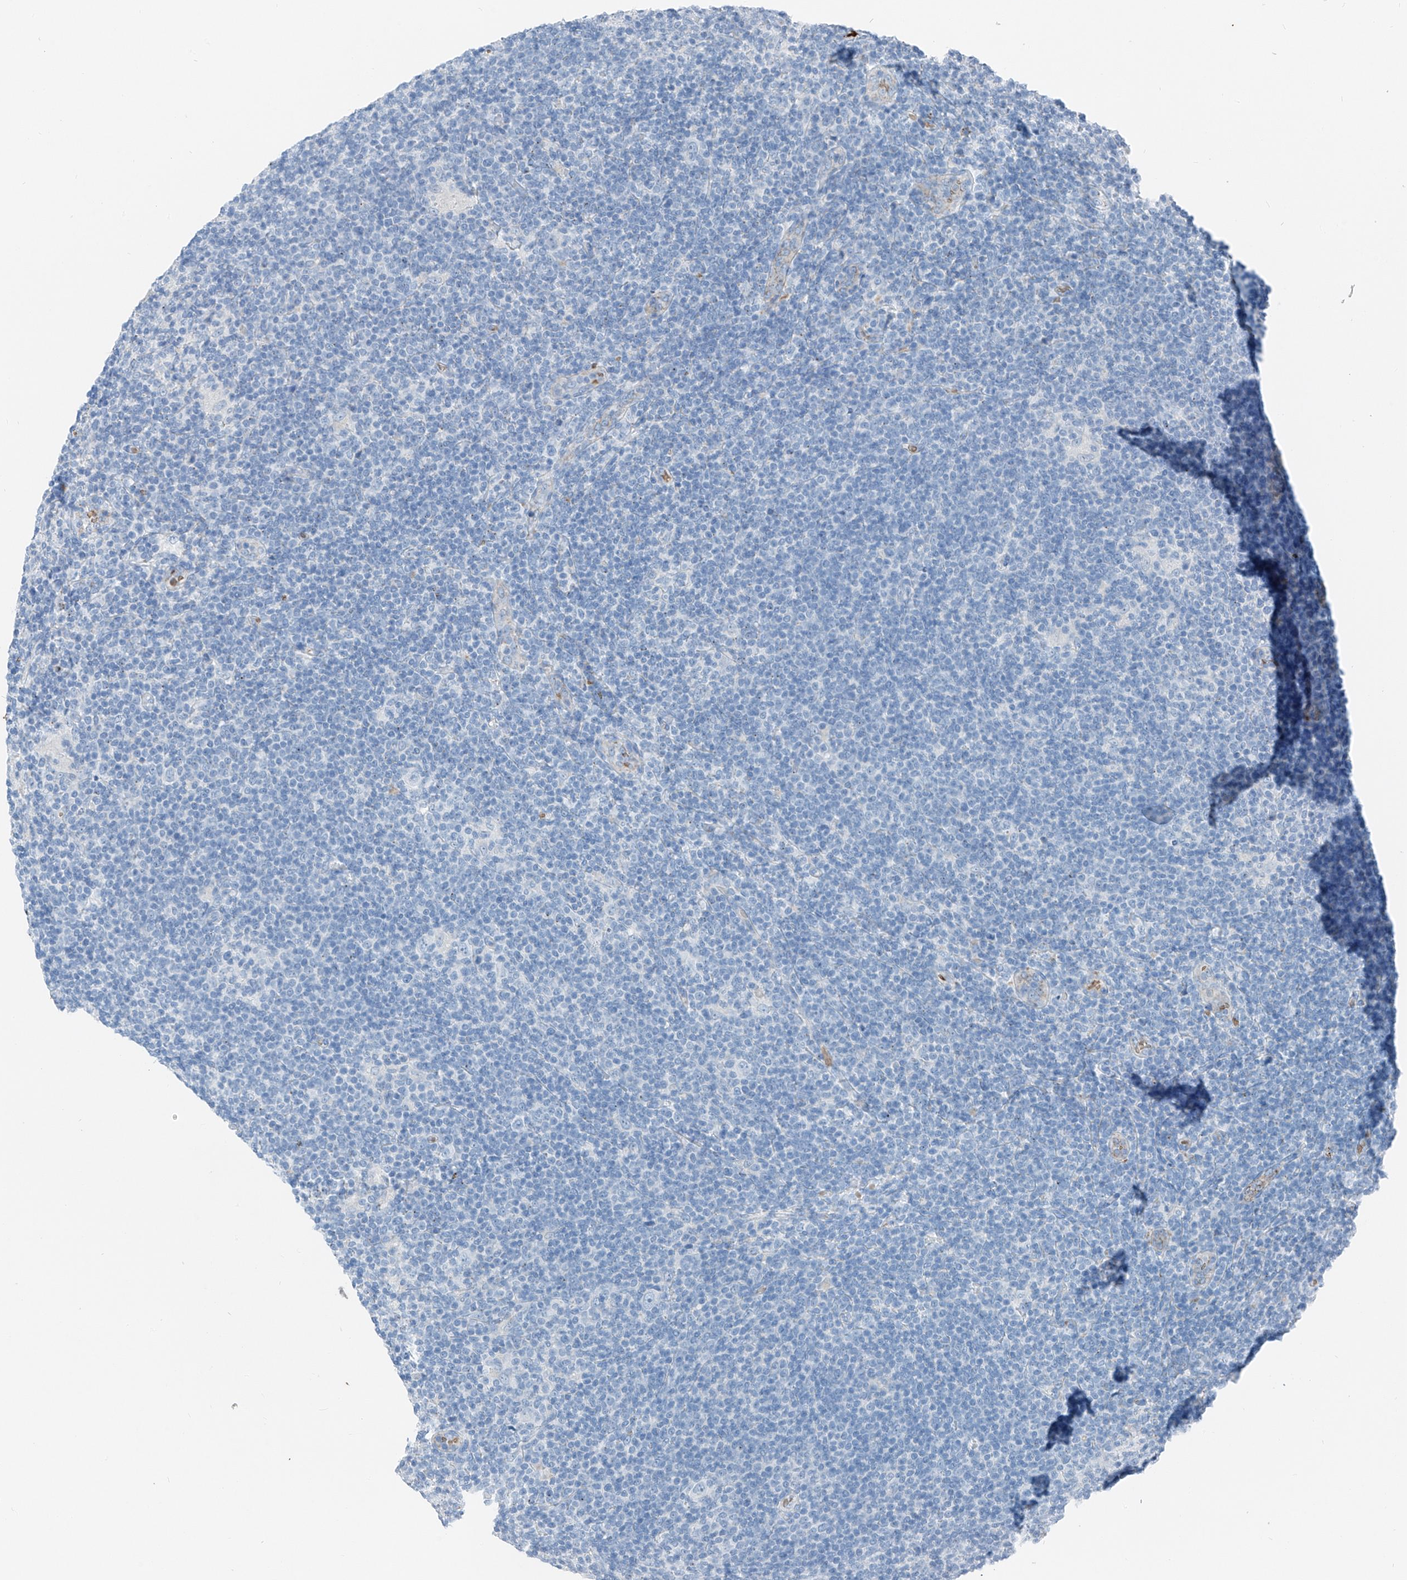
{"staining": {"intensity": "negative", "quantity": "none", "location": "none"}, "tissue": "lymphoma", "cell_type": "Tumor cells", "image_type": "cancer", "snomed": [{"axis": "morphology", "description": "Hodgkin's disease, NOS"}, {"axis": "topography", "description": "Lymph node"}], "caption": "Hodgkin's disease was stained to show a protein in brown. There is no significant positivity in tumor cells.", "gene": "PRSS23", "patient": {"sex": "female", "age": 57}}